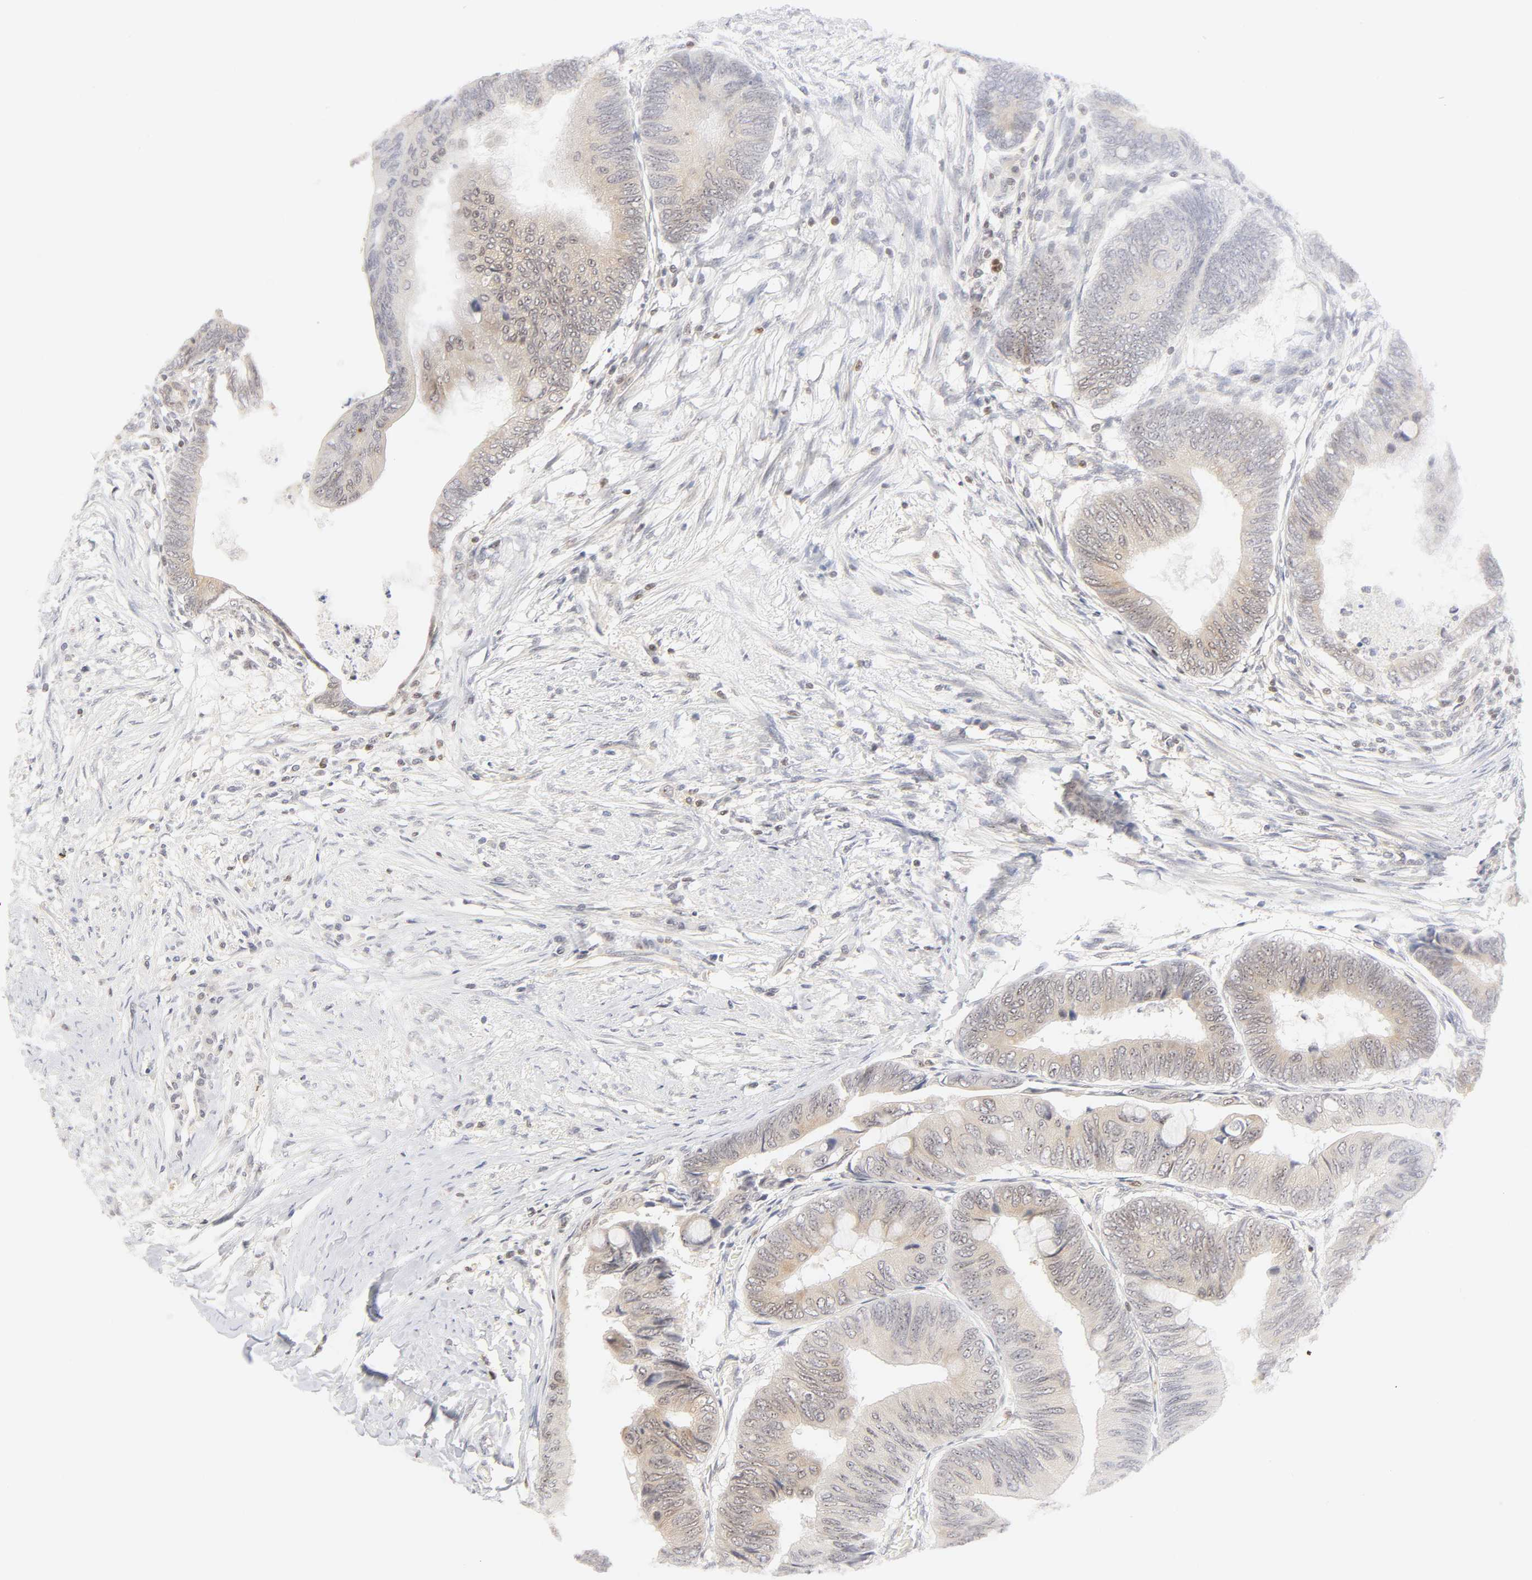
{"staining": {"intensity": "weak", "quantity": "25%-75%", "location": "cytoplasmic/membranous"}, "tissue": "colorectal cancer", "cell_type": "Tumor cells", "image_type": "cancer", "snomed": [{"axis": "morphology", "description": "Normal tissue, NOS"}, {"axis": "morphology", "description": "Adenocarcinoma, NOS"}, {"axis": "topography", "description": "Rectum"}, {"axis": "topography", "description": "Peripheral nerve tissue"}], "caption": "This micrograph exhibits colorectal cancer stained with IHC to label a protein in brown. The cytoplasmic/membranous of tumor cells show weak positivity for the protein. Nuclei are counter-stained blue.", "gene": "KIF2A", "patient": {"sex": "male", "age": 92}}